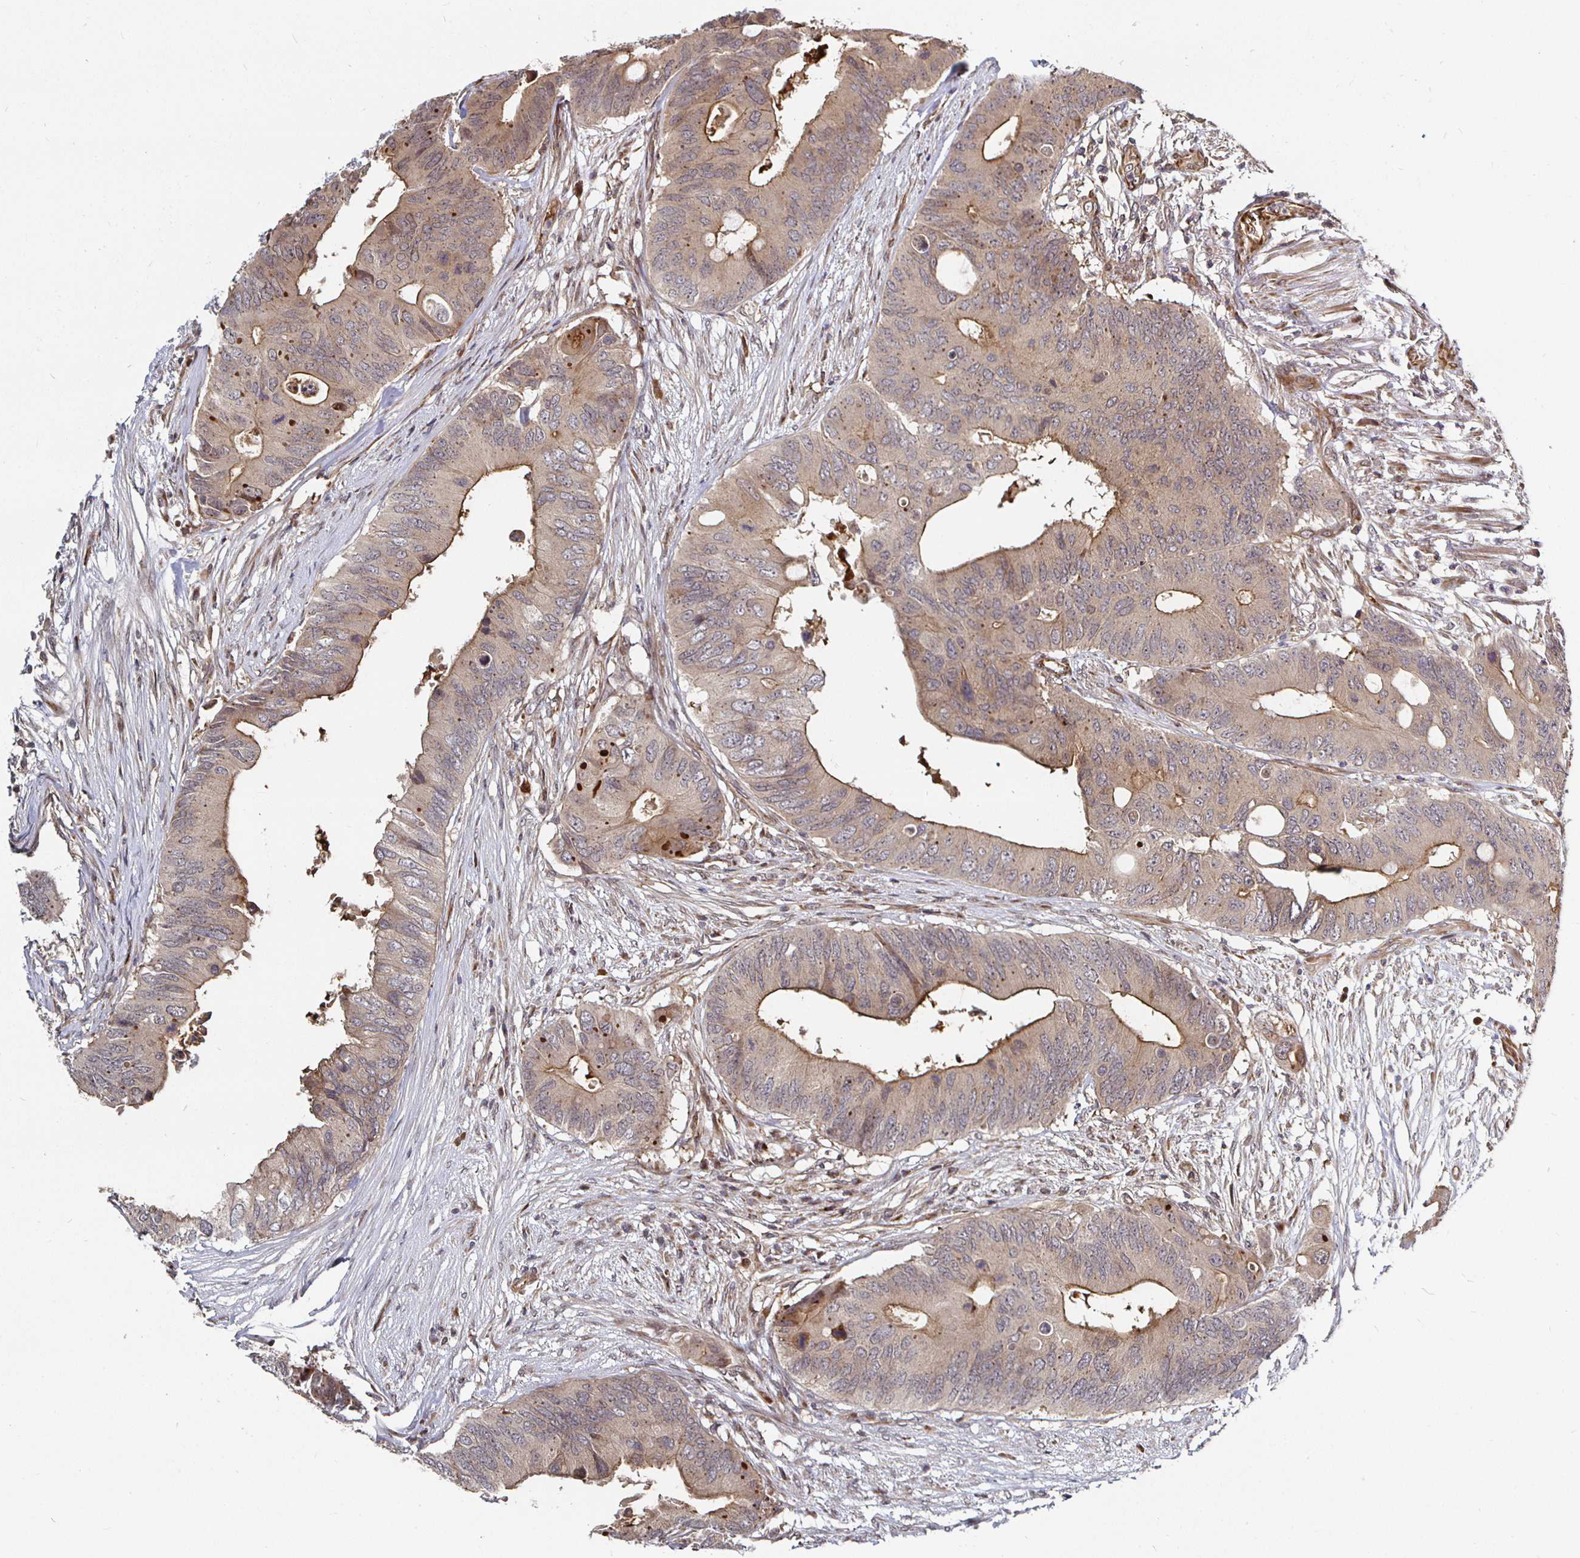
{"staining": {"intensity": "weak", "quantity": "25%-75%", "location": "cytoplasmic/membranous"}, "tissue": "colorectal cancer", "cell_type": "Tumor cells", "image_type": "cancer", "snomed": [{"axis": "morphology", "description": "Adenocarcinoma, NOS"}, {"axis": "topography", "description": "Colon"}], "caption": "High-power microscopy captured an immunohistochemistry histopathology image of adenocarcinoma (colorectal), revealing weak cytoplasmic/membranous positivity in approximately 25%-75% of tumor cells.", "gene": "TBKBP1", "patient": {"sex": "male", "age": 71}}